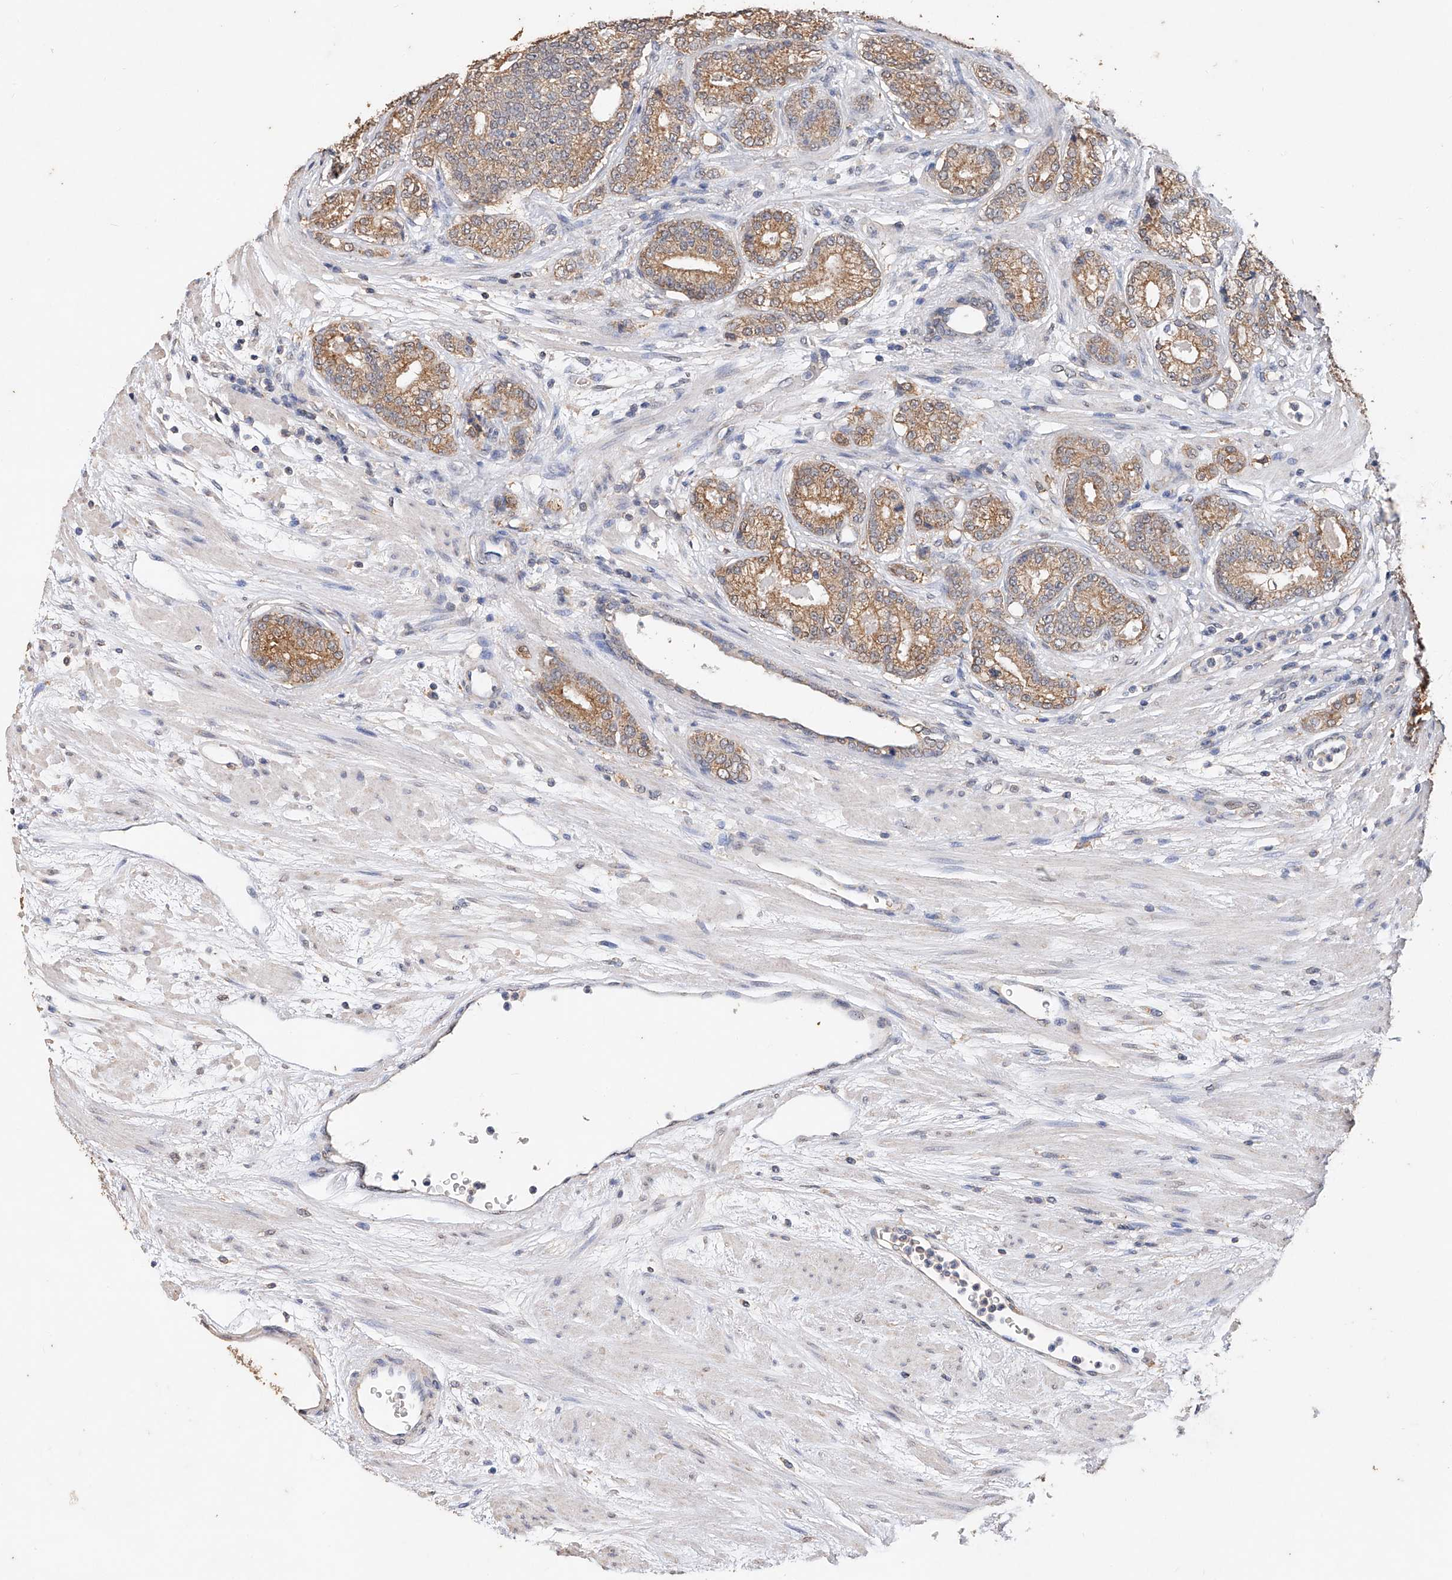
{"staining": {"intensity": "moderate", "quantity": ">75%", "location": "cytoplasmic/membranous"}, "tissue": "prostate cancer", "cell_type": "Tumor cells", "image_type": "cancer", "snomed": [{"axis": "morphology", "description": "Adenocarcinoma, High grade"}, {"axis": "topography", "description": "Prostate"}], "caption": "DAB immunohistochemical staining of human adenocarcinoma (high-grade) (prostate) reveals moderate cytoplasmic/membranous protein staining in approximately >75% of tumor cells. (IHC, brightfield microscopy, high magnification).", "gene": "CERS4", "patient": {"sex": "male", "age": 61}}